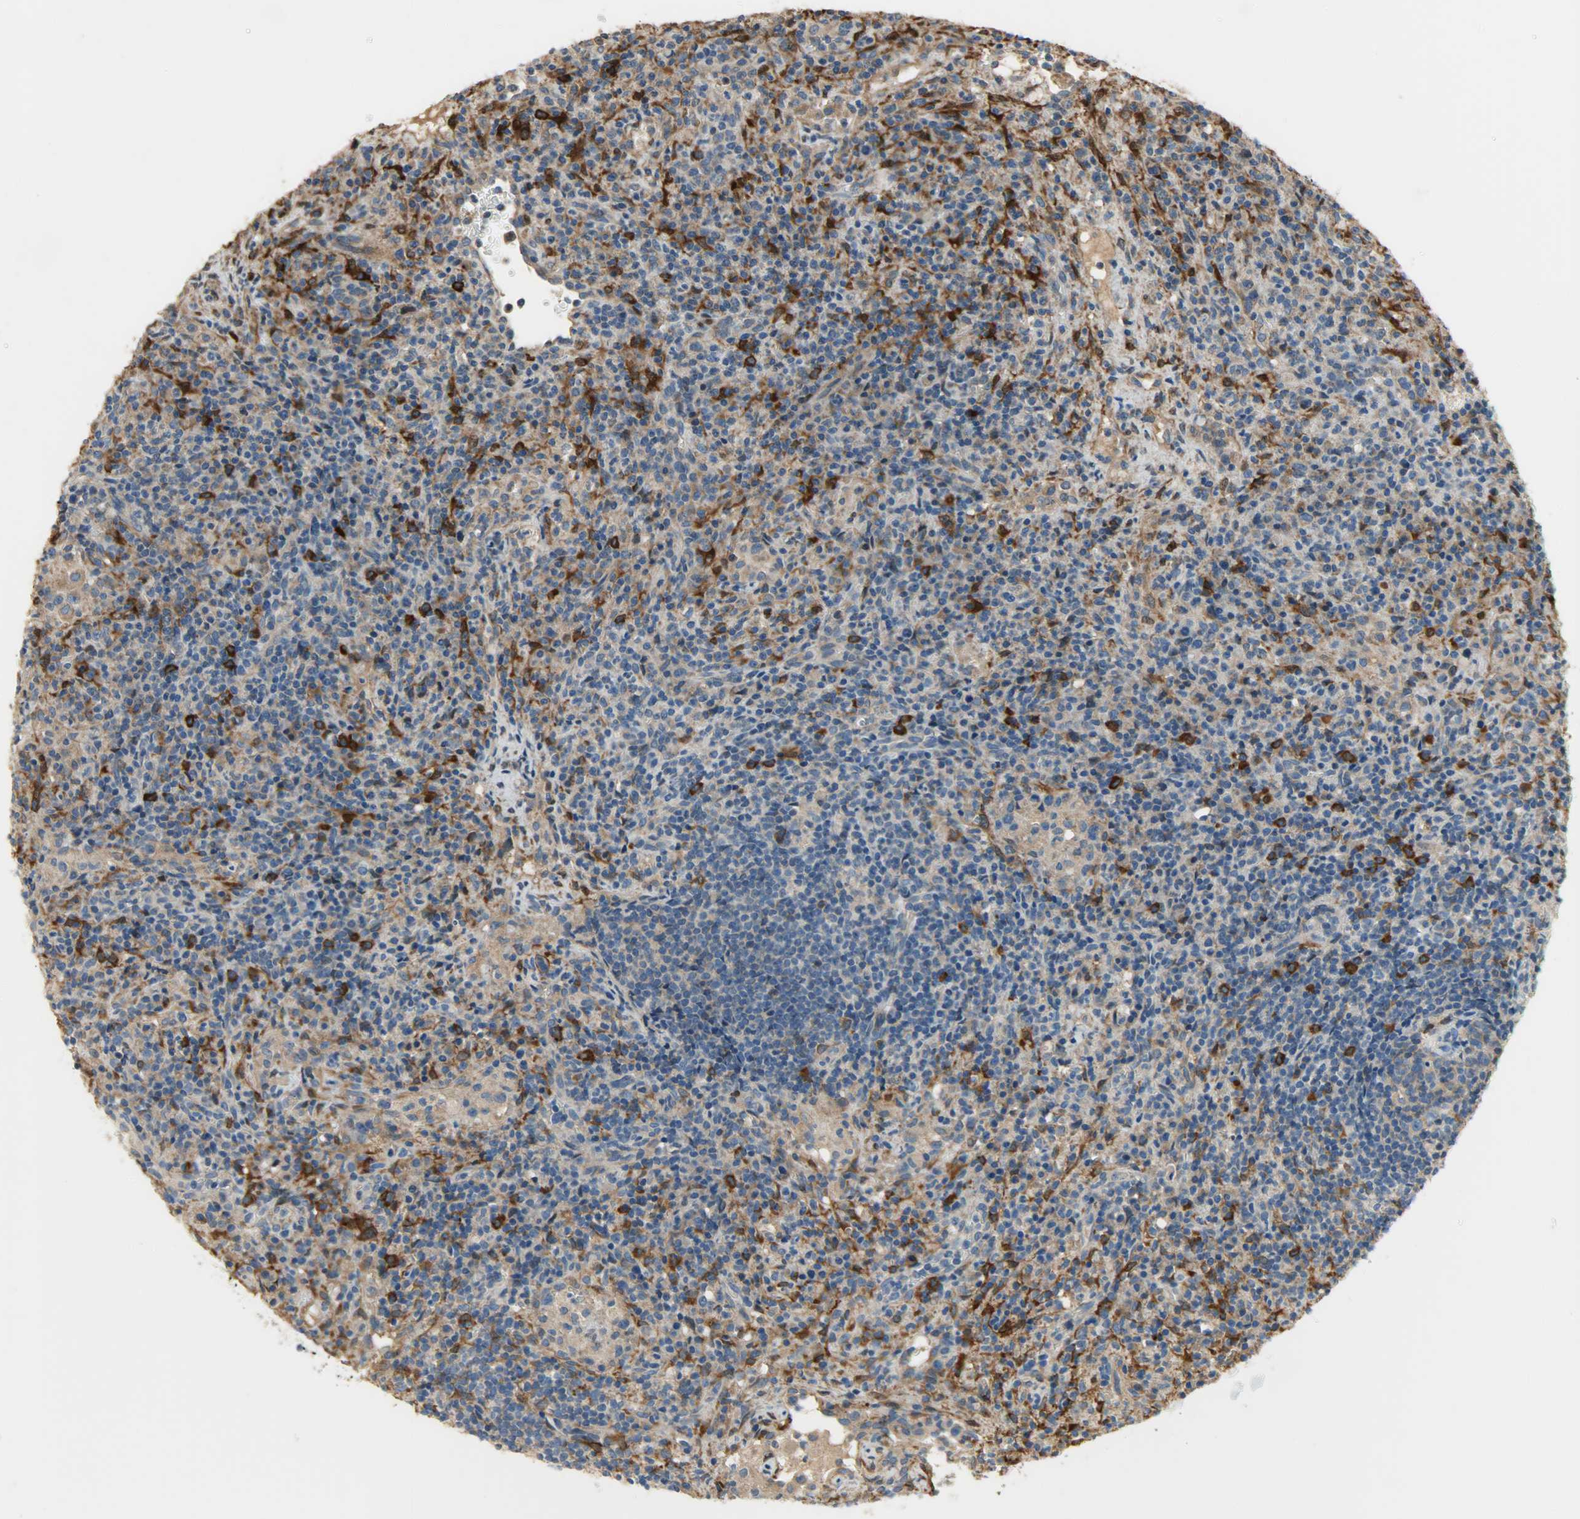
{"staining": {"intensity": "moderate", "quantity": ">75%", "location": "cytoplasmic/membranous"}, "tissue": "lymphoma", "cell_type": "Tumor cells", "image_type": "cancer", "snomed": [{"axis": "morphology", "description": "Hodgkin's disease, NOS"}, {"axis": "topography", "description": "Lymph node"}], "caption": "Protein expression analysis of human lymphoma reveals moderate cytoplasmic/membranous expression in approximately >75% of tumor cells.", "gene": "C1orf198", "patient": {"sex": "male", "age": 65}}